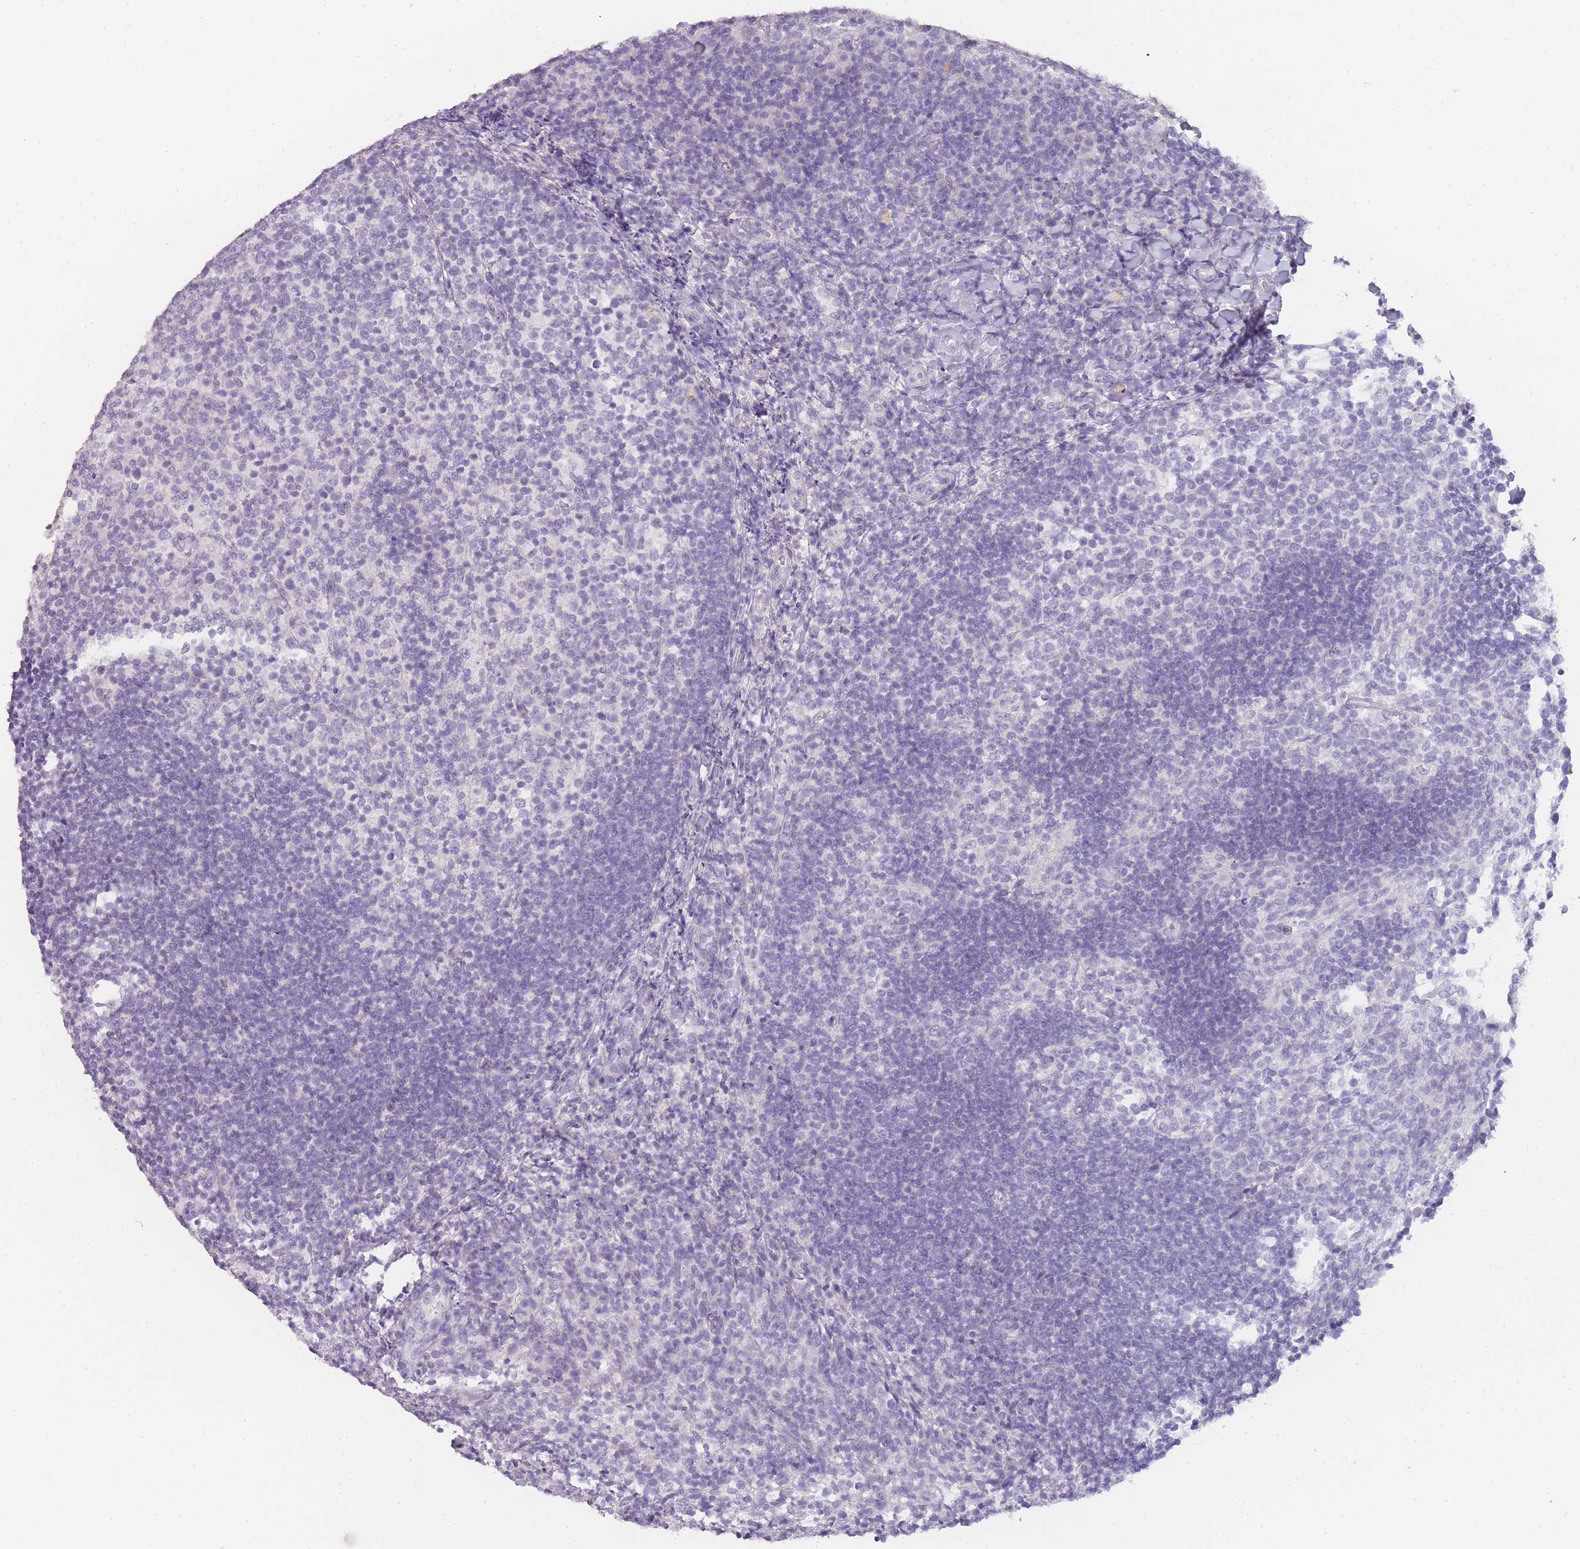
{"staining": {"intensity": "negative", "quantity": "none", "location": "none"}, "tissue": "tonsil", "cell_type": "Germinal center cells", "image_type": "normal", "snomed": [{"axis": "morphology", "description": "Normal tissue, NOS"}, {"axis": "topography", "description": "Tonsil"}], "caption": "This is an immunohistochemistry photomicrograph of benign human tonsil. There is no positivity in germinal center cells.", "gene": "INS", "patient": {"sex": "female", "age": 10}}